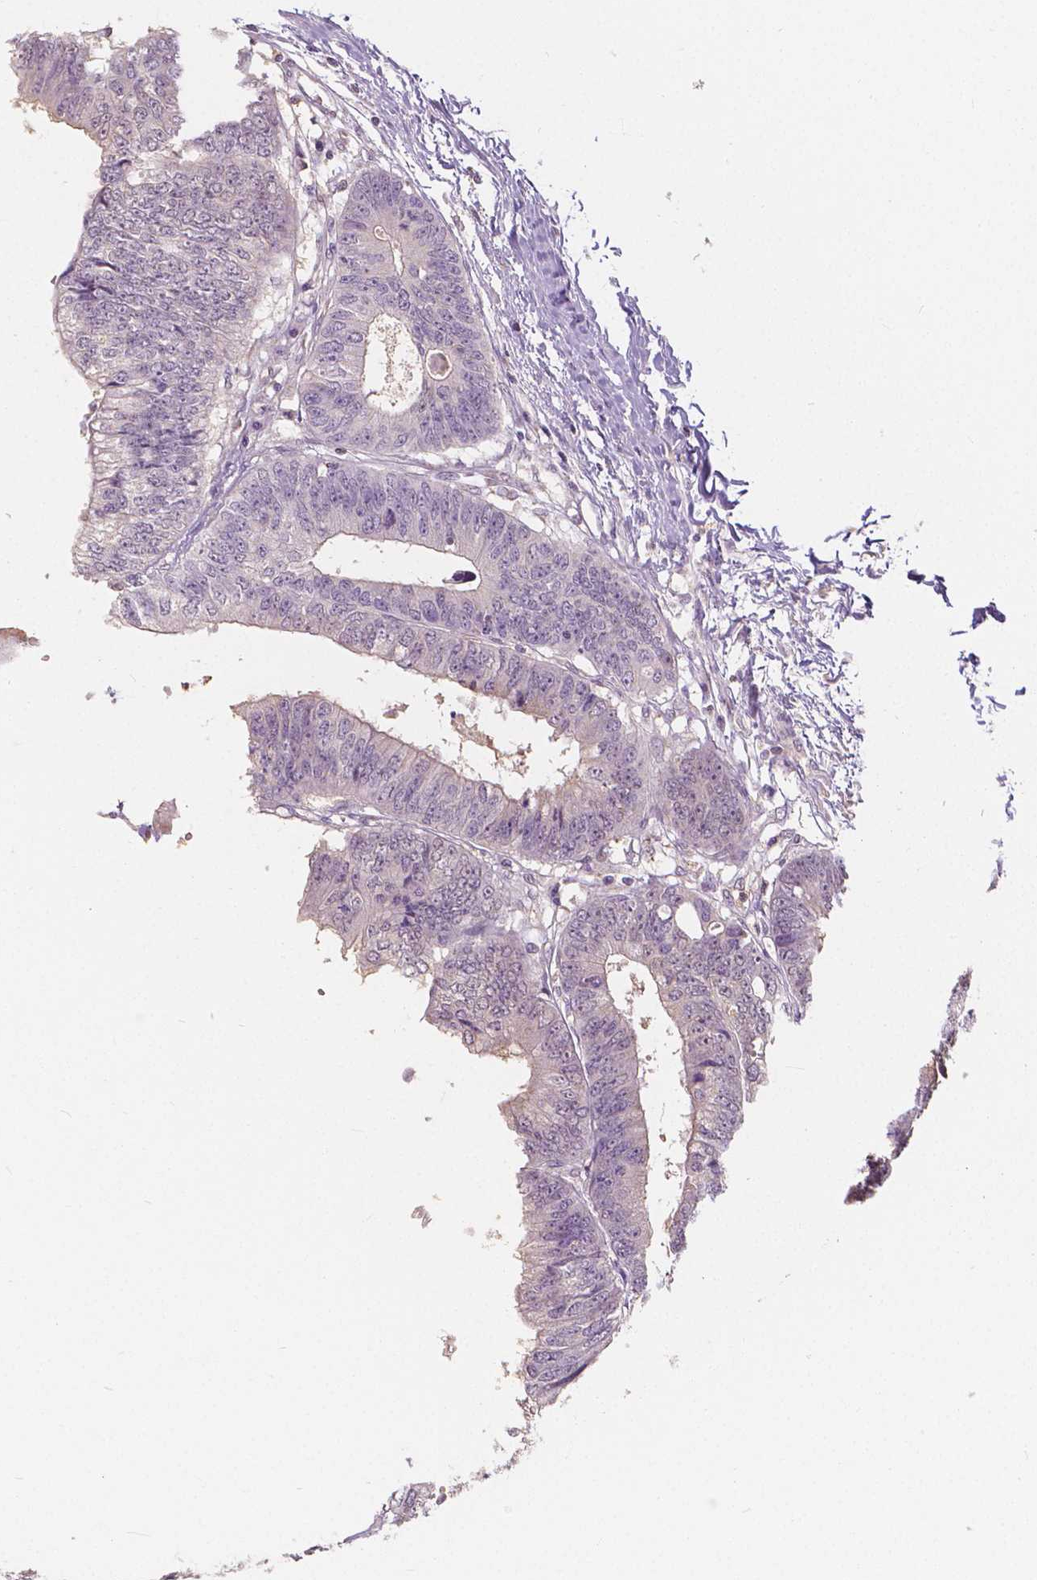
{"staining": {"intensity": "weak", "quantity": "<25%", "location": "nuclear"}, "tissue": "colorectal cancer", "cell_type": "Tumor cells", "image_type": "cancer", "snomed": [{"axis": "morphology", "description": "Adenocarcinoma, NOS"}, {"axis": "topography", "description": "Rectum"}], "caption": "Tumor cells show no significant expression in adenocarcinoma (colorectal).", "gene": "NAPRT", "patient": {"sex": "male", "age": 63}}